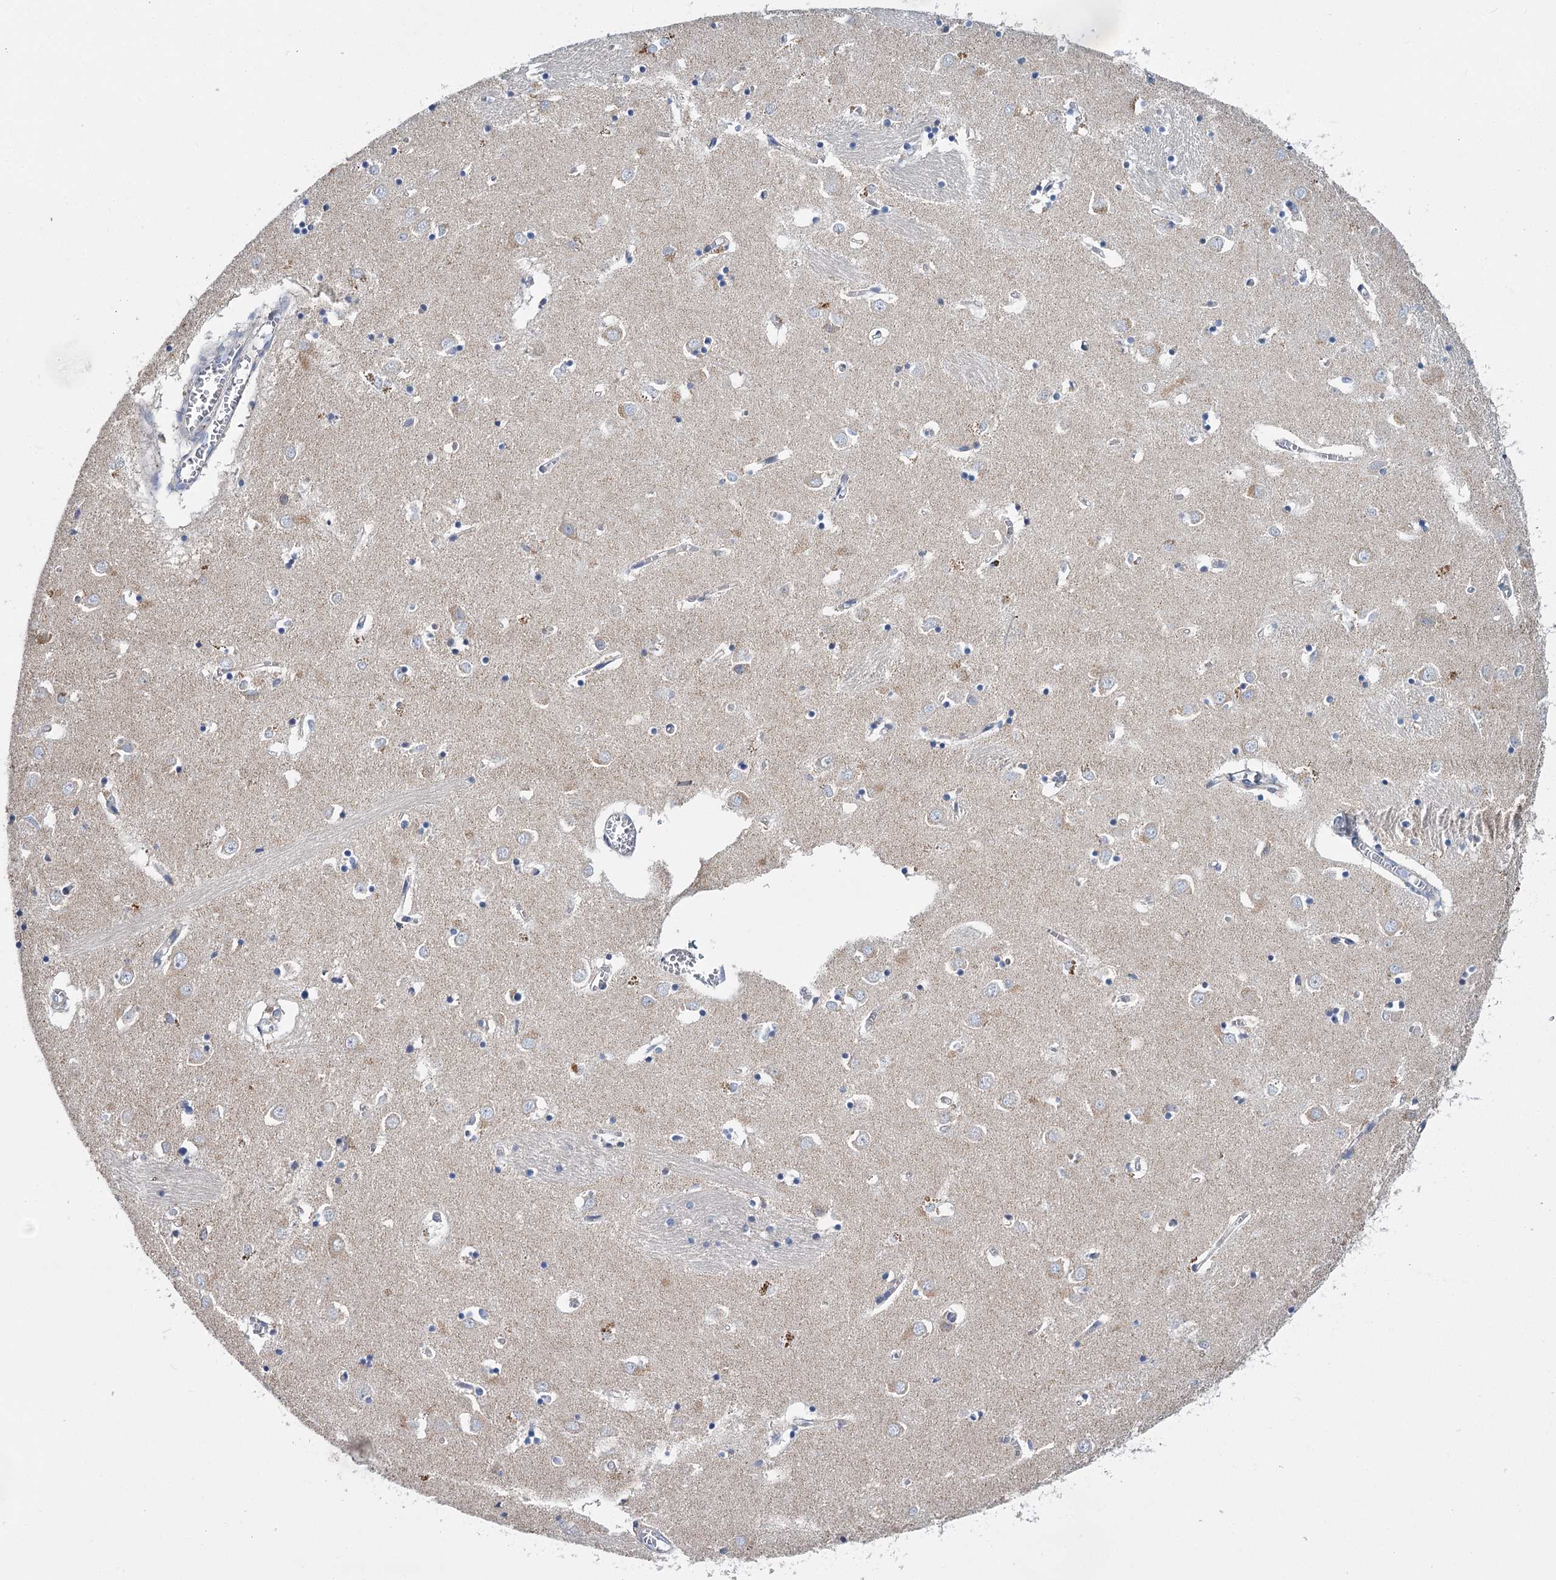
{"staining": {"intensity": "negative", "quantity": "none", "location": "none"}, "tissue": "caudate", "cell_type": "Glial cells", "image_type": "normal", "snomed": [{"axis": "morphology", "description": "Normal tissue, NOS"}, {"axis": "topography", "description": "Lateral ventricle wall"}], "caption": "Immunohistochemistry (IHC) histopathology image of normal caudate: human caudate stained with DAB demonstrates no significant protein expression in glial cells.", "gene": "ANKRD16", "patient": {"sex": "male", "age": 70}}